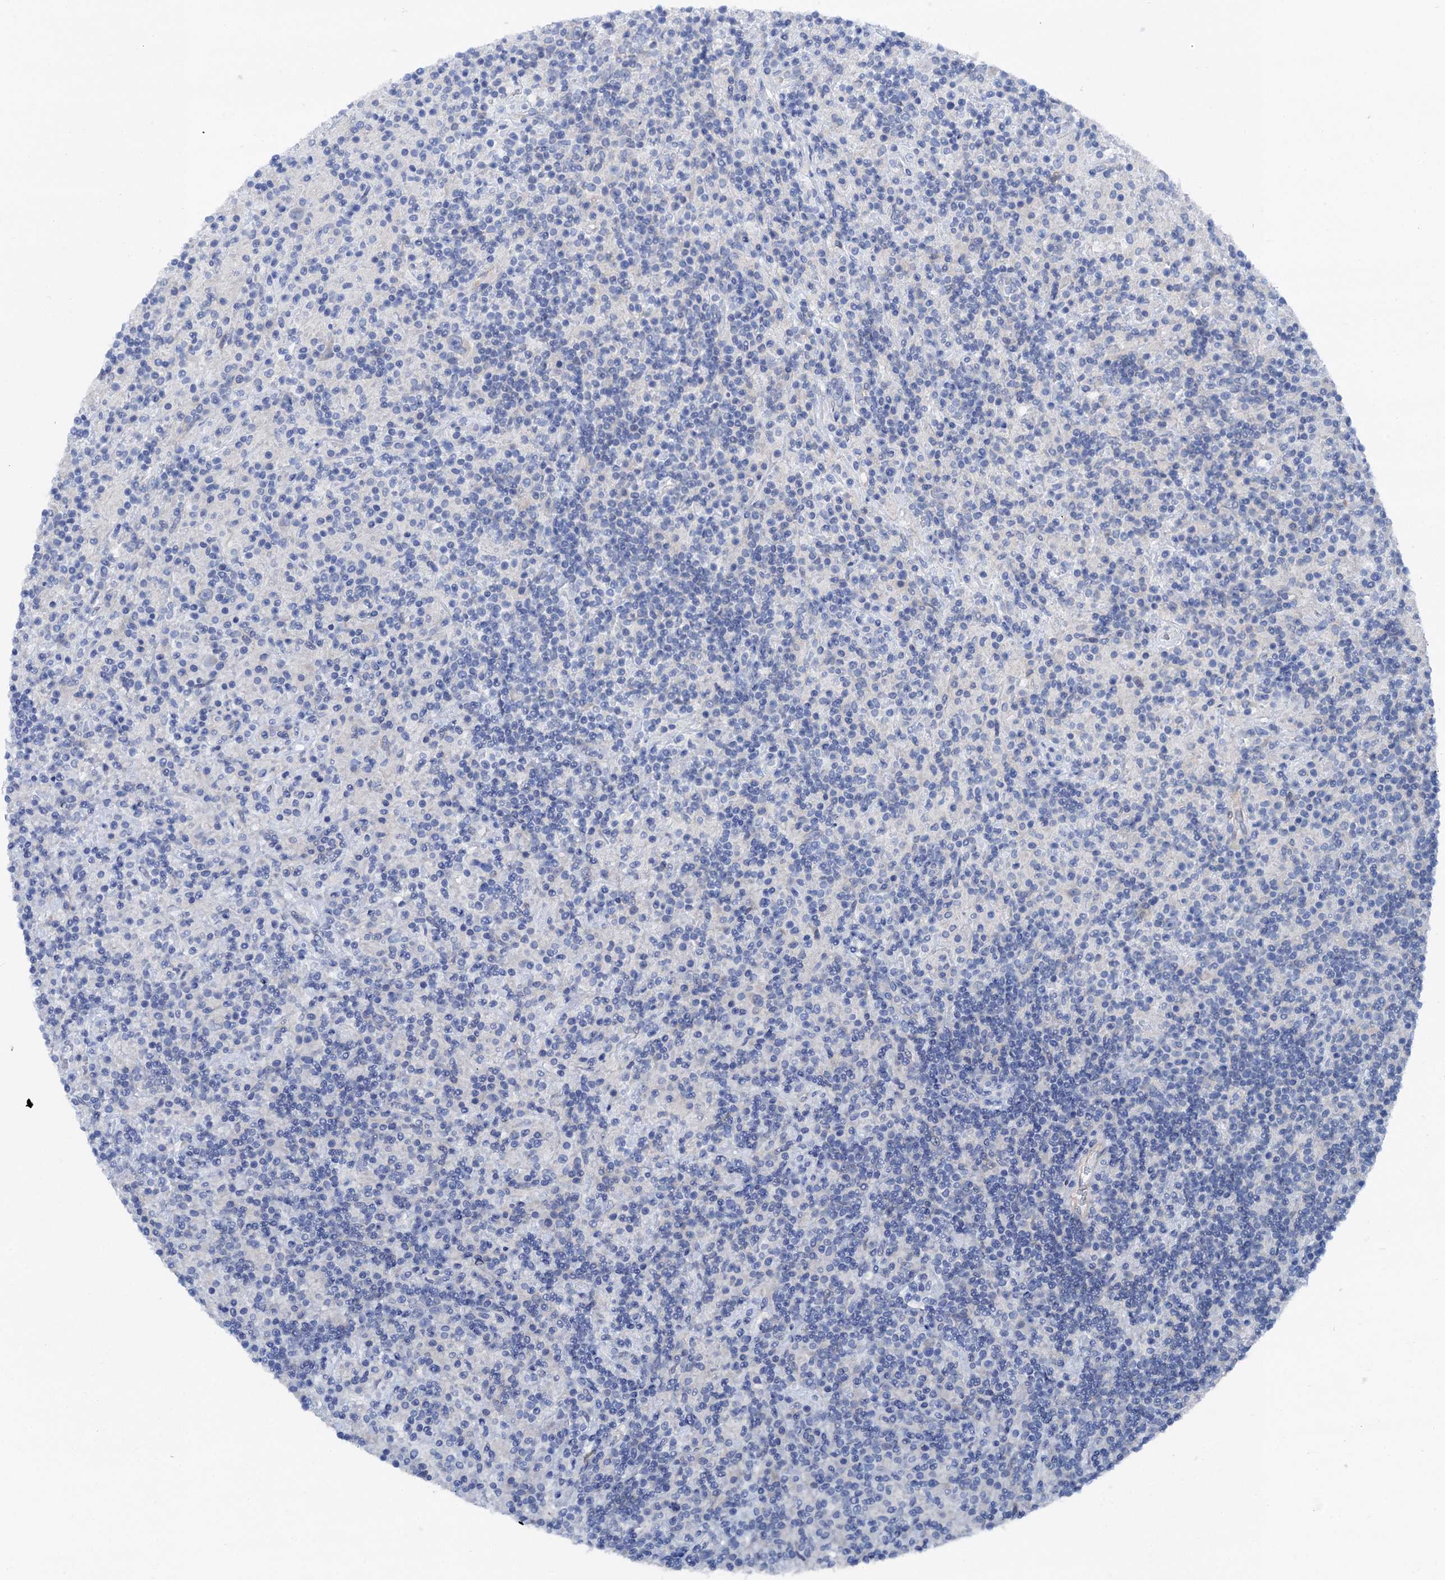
{"staining": {"intensity": "negative", "quantity": "none", "location": "none"}, "tissue": "lymphoma", "cell_type": "Tumor cells", "image_type": "cancer", "snomed": [{"axis": "morphology", "description": "Hodgkin's disease, NOS"}, {"axis": "topography", "description": "Lymph node"}], "caption": "IHC photomicrograph of Hodgkin's disease stained for a protein (brown), which exhibits no positivity in tumor cells.", "gene": "SHROOM1", "patient": {"sex": "male", "age": 70}}